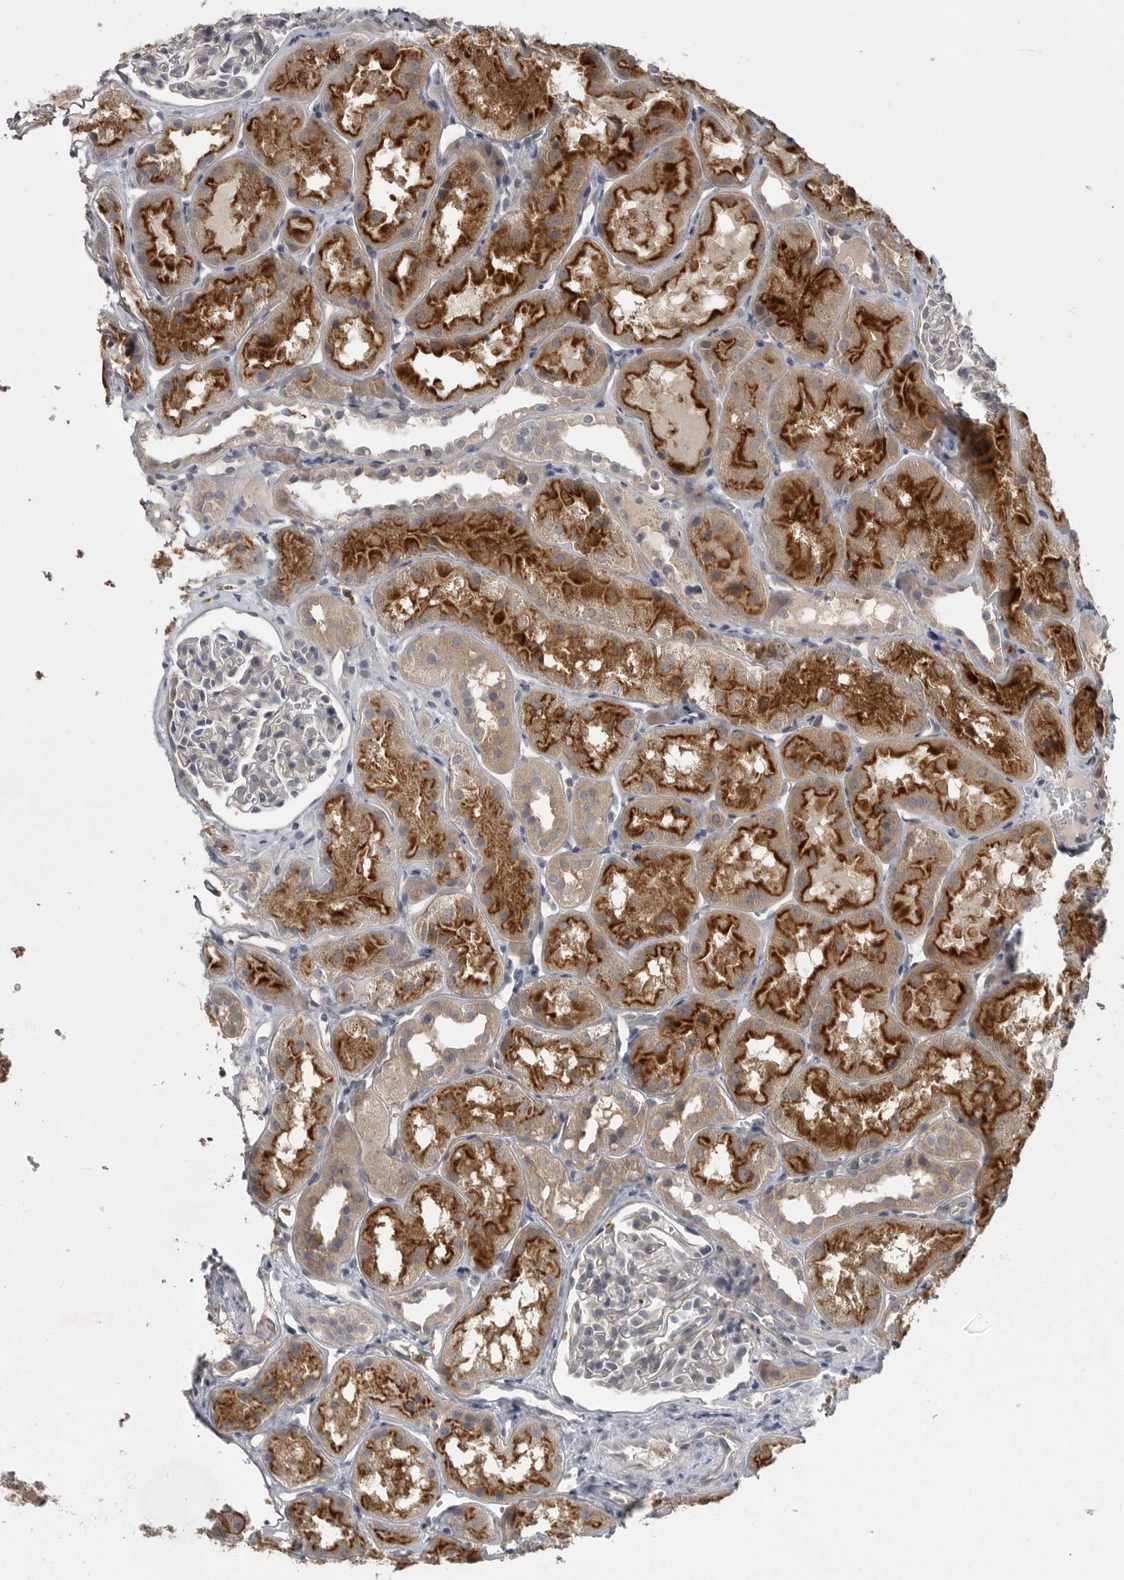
{"staining": {"intensity": "negative", "quantity": "none", "location": "none"}, "tissue": "kidney", "cell_type": "Cells in glomeruli", "image_type": "normal", "snomed": [{"axis": "morphology", "description": "Normal tissue, NOS"}, {"axis": "topography", "description": "Kidney"}], "caption": "Immunohistochemical staining of normal kidney exhibits no significant staining in cells in glomeruli.", "gene": "PHF13", "patient": {"sex": "male", "age": 16}}